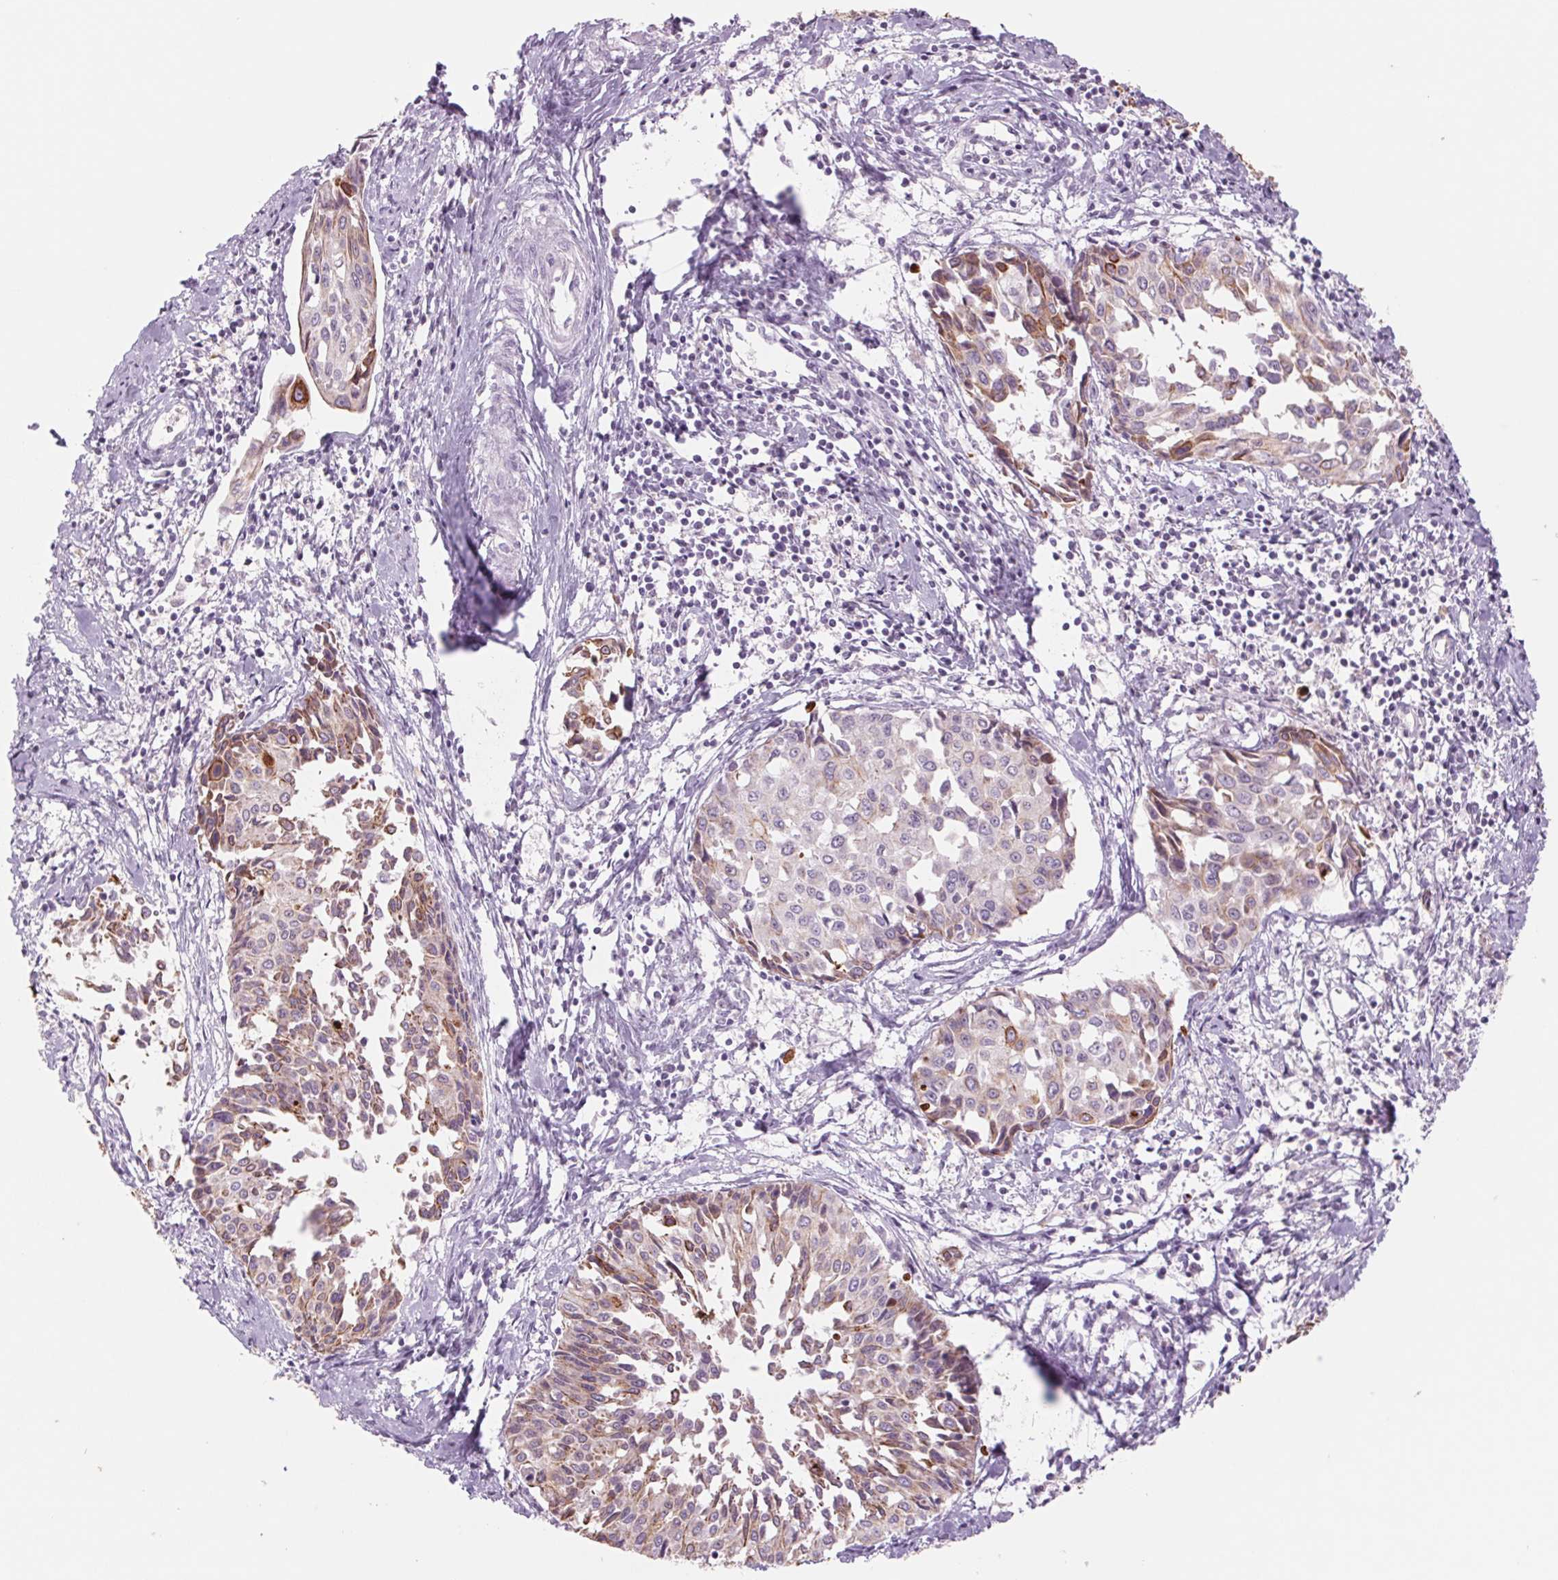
{"staining": {"intensity": "moderate", "quantity": "<25%", "location": "cytoplasmic/membranous"}, "tissue": "cervical cancer", "cell_type": "Tumor cells", "image_type": "cancer", "snomed": [{"axis": "morphology", "description": "Squamous cell carcinoma, NOS"}, {"axis": "topography", "description": "Cervix"}], "caption": "IHC of human squamous cell carcinoma (cervical) shows low levels of moderate cytoplasmic/membranous expression in approximately <25% of tumor cells.", "gene": "KRT1", "patient": {"sex": "female", "age": 50}}